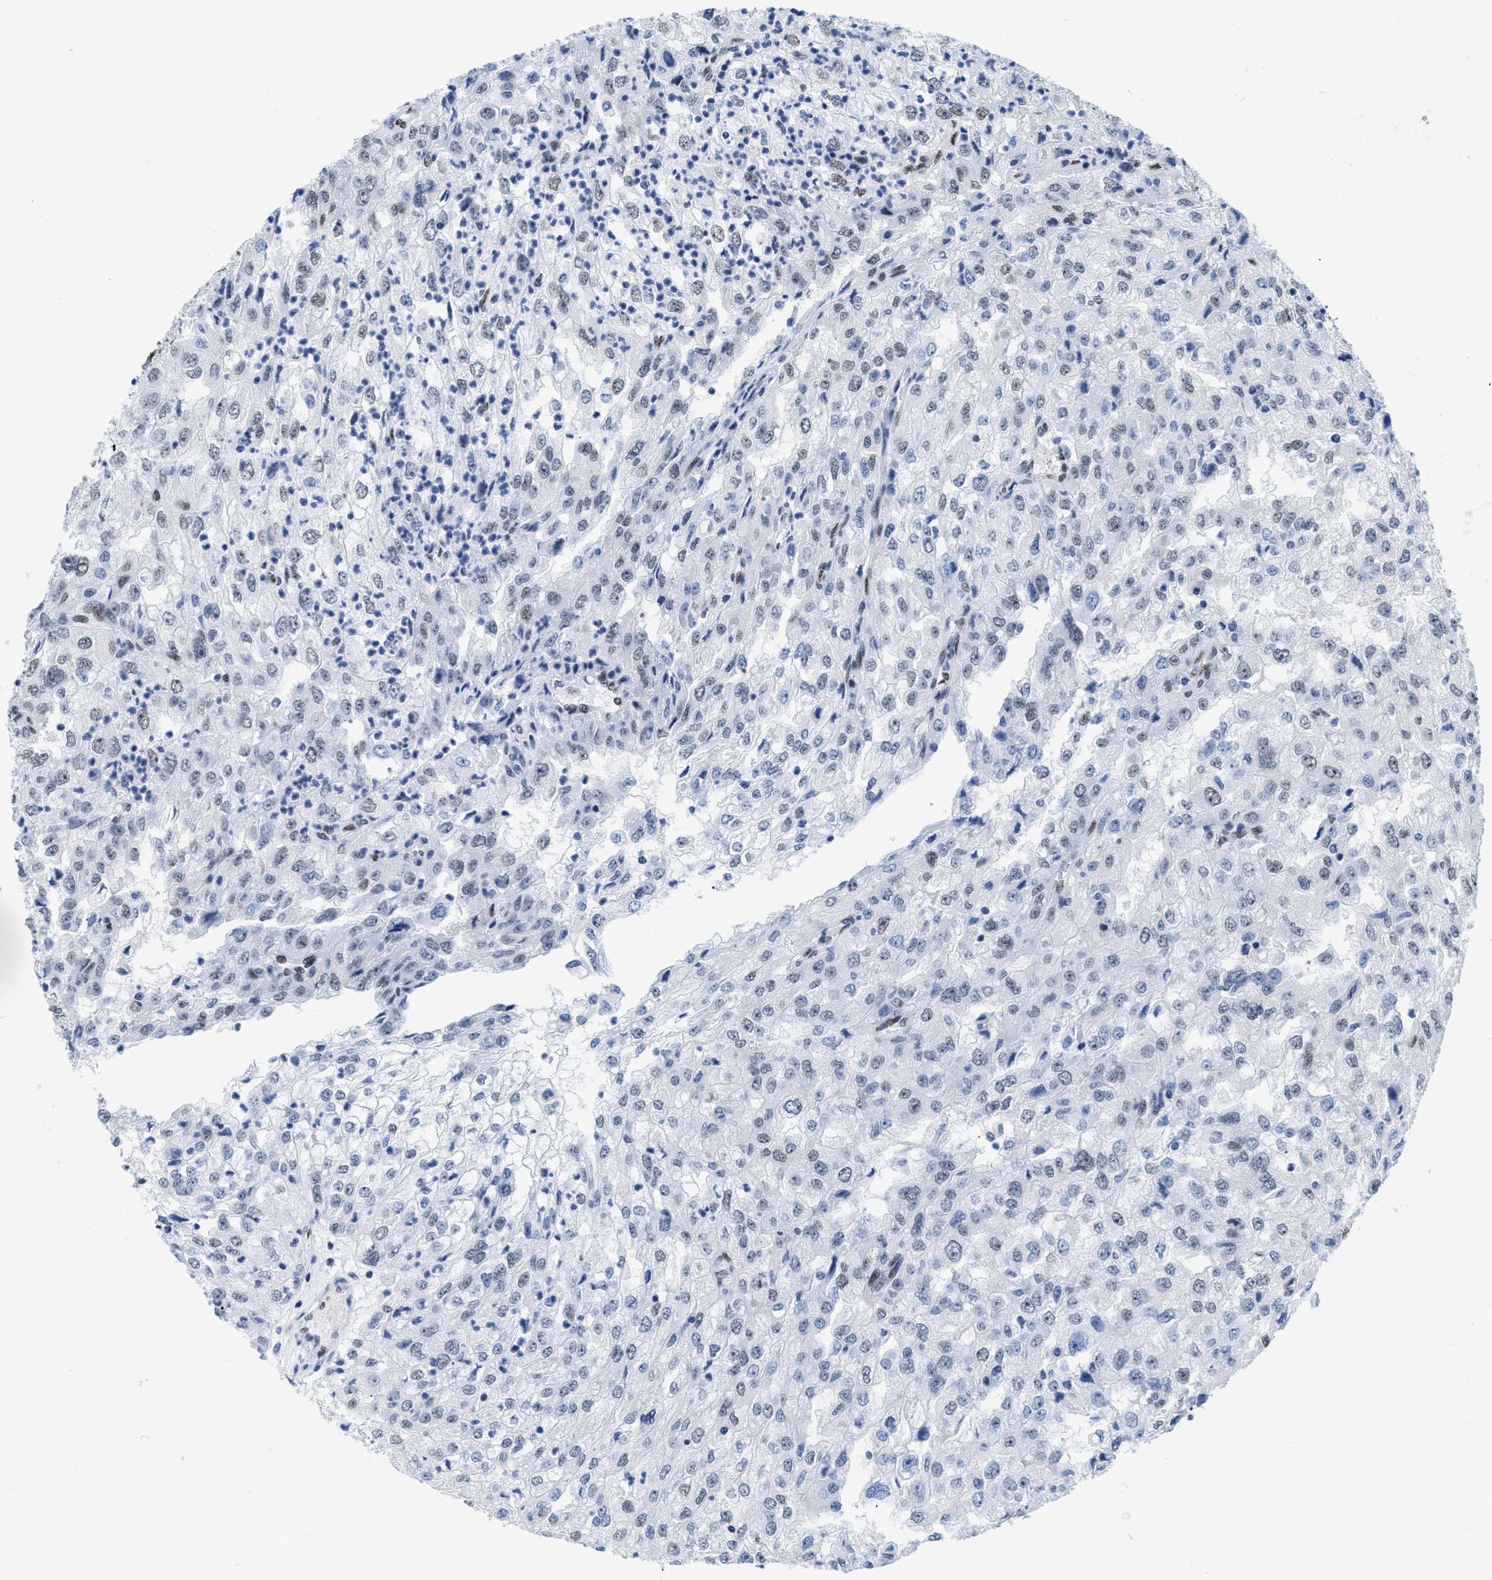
{"staining": {"intensity": "weak", "quantity": "25%-75%", "location": "nuclear"}, "tissue": "renal cancer", "cell_type": "Tumor cells", "image_type": "cancer", "snomed": [{"axis": "morphology", "description": "Adenocarcinoma, NOS"}, {"axis": "topography", "description": "Kidney"}], "caption": "Adenocarcinoma (renal) stained with a brown dye demonstrates weak nuclear positive positivity in about 25%-75% of tumor cells.", "gene": "CTBP1", "patient": {"sex": "female", "age": 54}}